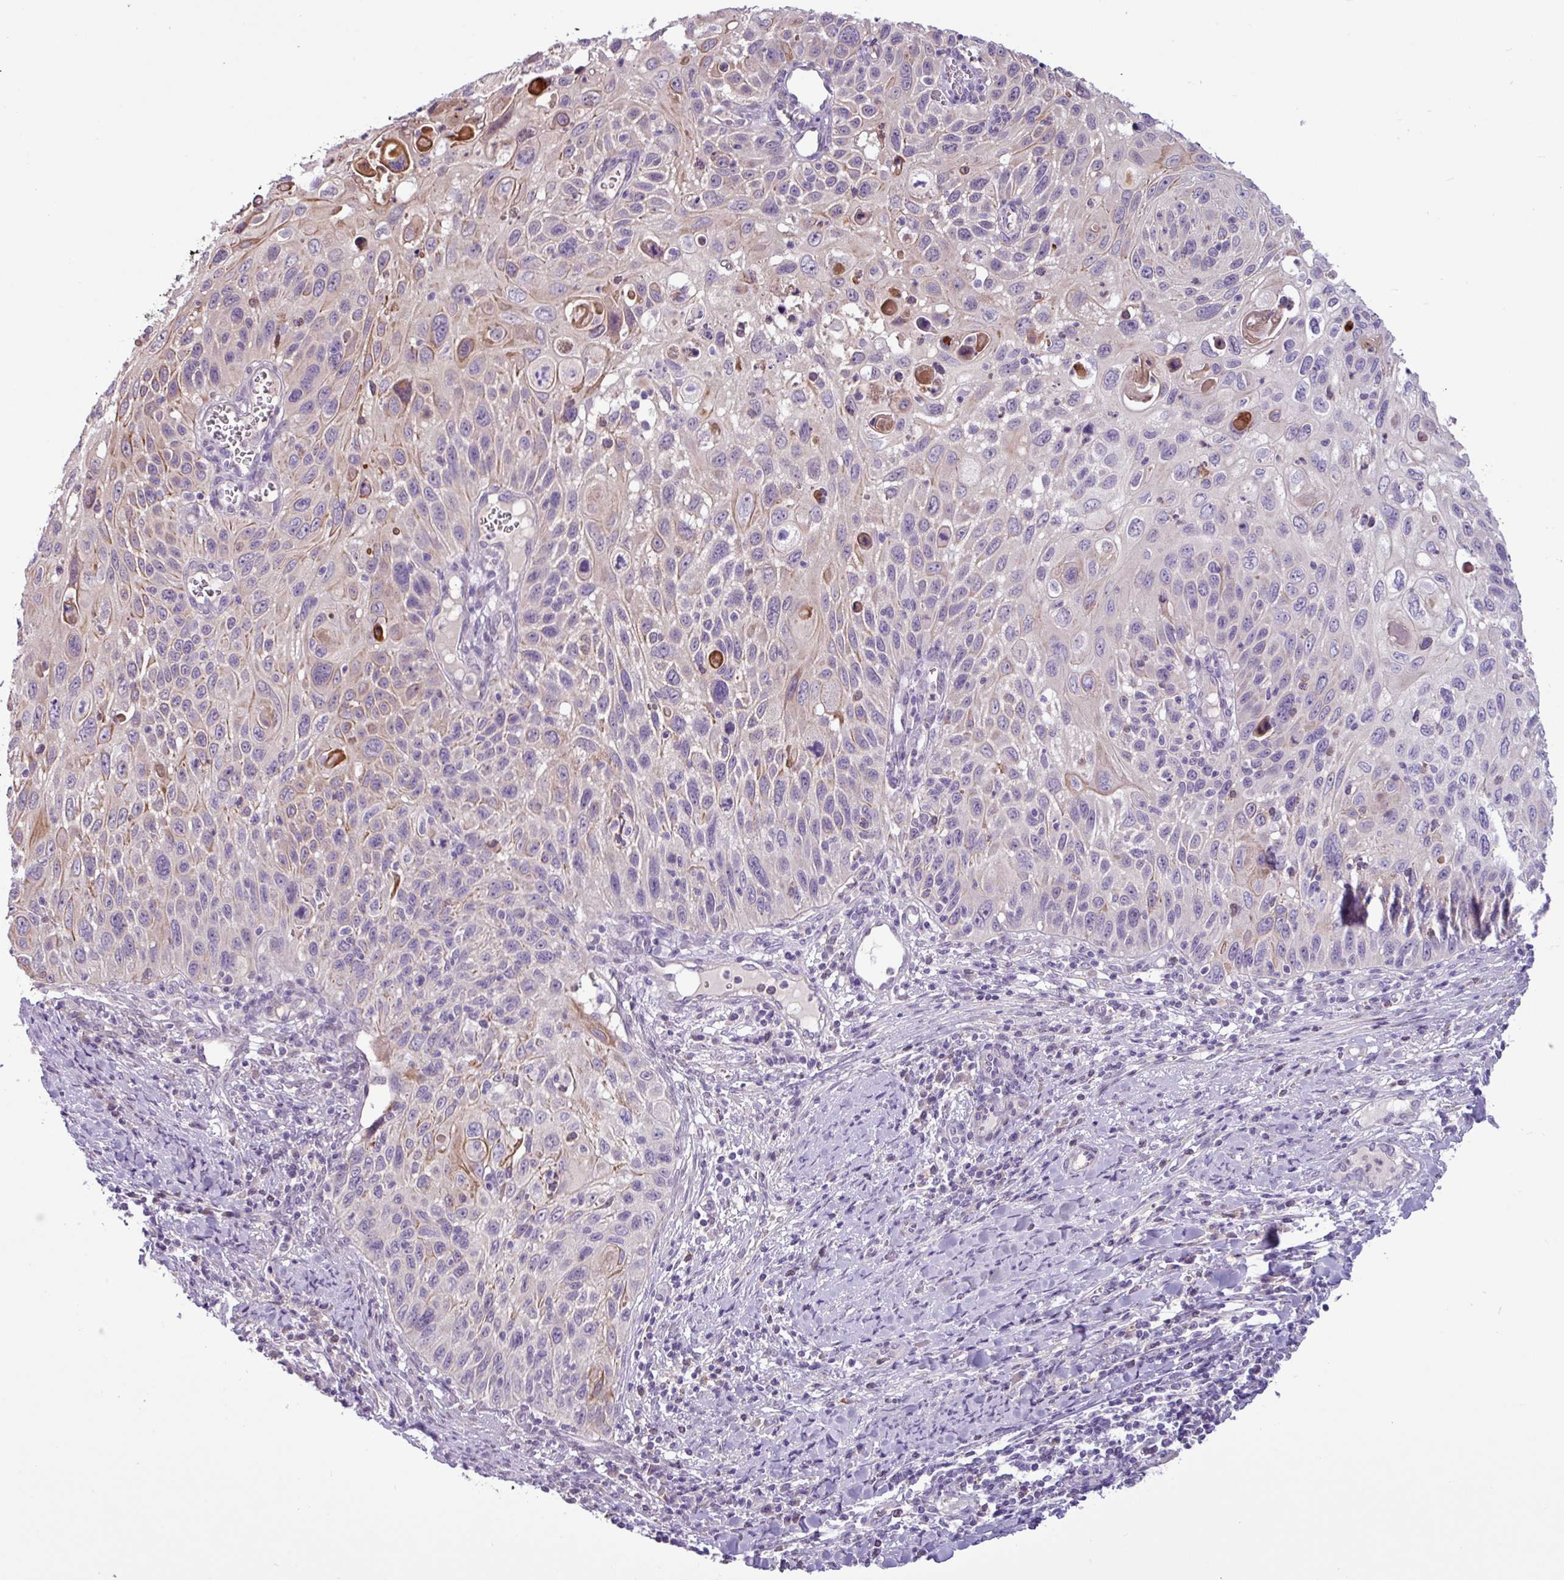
{"staining": {"intensity": "moderate", "quantity": "<25%", "location": "cytoplasmic/membranous"}, "tissue": "cervical cancer", "cell_type": "Tumor cells", "image_type": "cancer", "snomed": [{"axis": "morphology", "description": "Squamous cell carcinoma, NOS"}, {"axis": "topography", "description": "Cervix"}], "caption": "A brown stain labels moderate cytoplasmic/membranous staining of a protein in cervical cancer tumor cells. Nuclei are stained in blue.", "gene": "PNLDC1", "patient": {"sex": "female", "age": 70}}